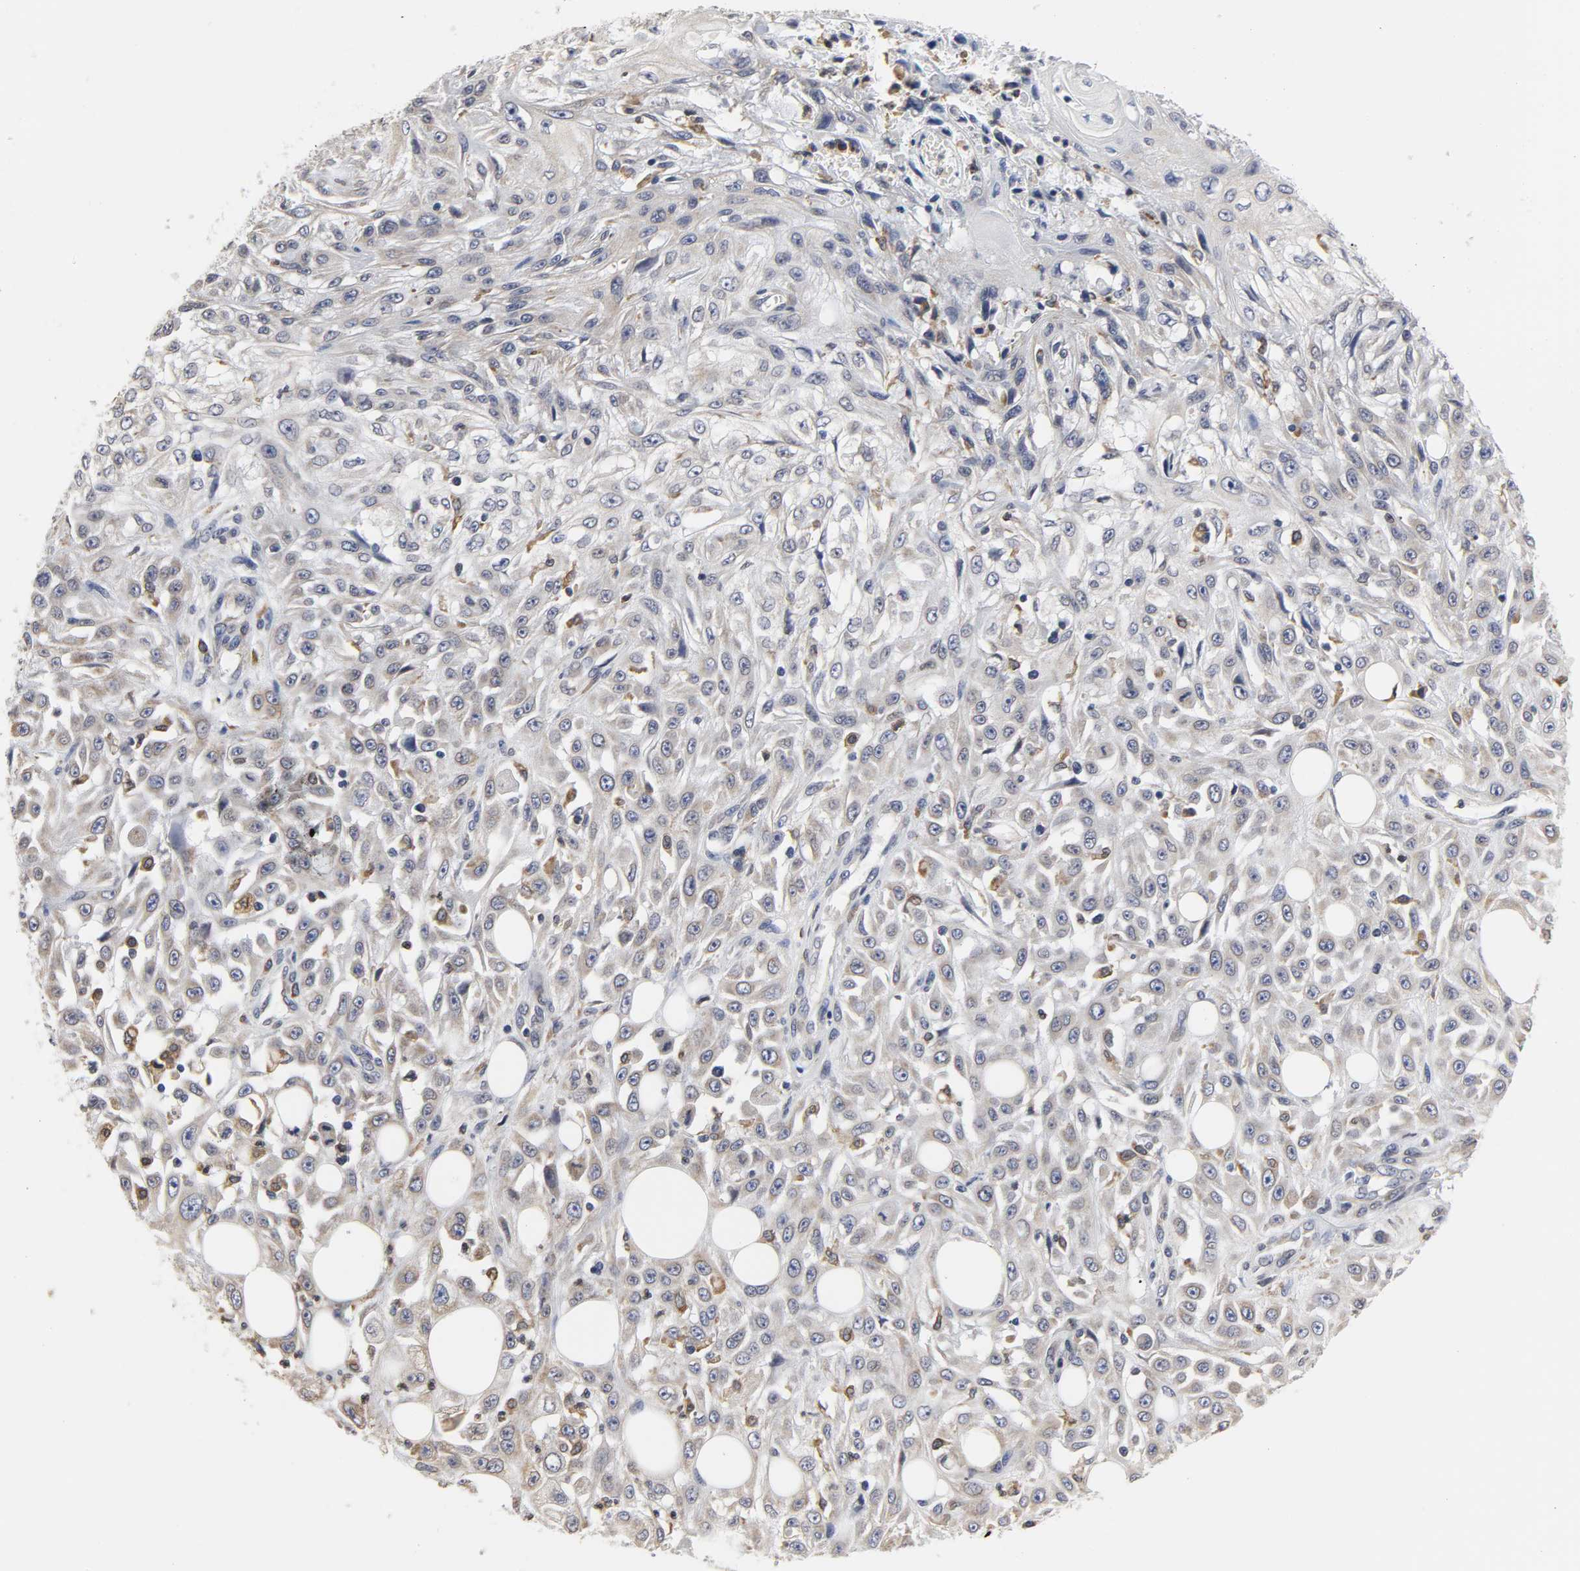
{"staining": {"intensity": "negative", "quantity": "none", "location": "none"}, "tissue": "skin cancer", "cell_type": "Tumor cells", "image_type": "cancer", "snomed": [{"axis": "morphology", "description": "Squamous cell carcinoma, NOS"}, {"axis": "topography", "description": "Skin"}], "caption": "High power microscopy micrograph of an immunohistochemistry image of skin squamous cell carcinoma, revealing no significant expression in tumor cells.", "gene": "HCK", "patient": {"sex": "male", "age": 75}}